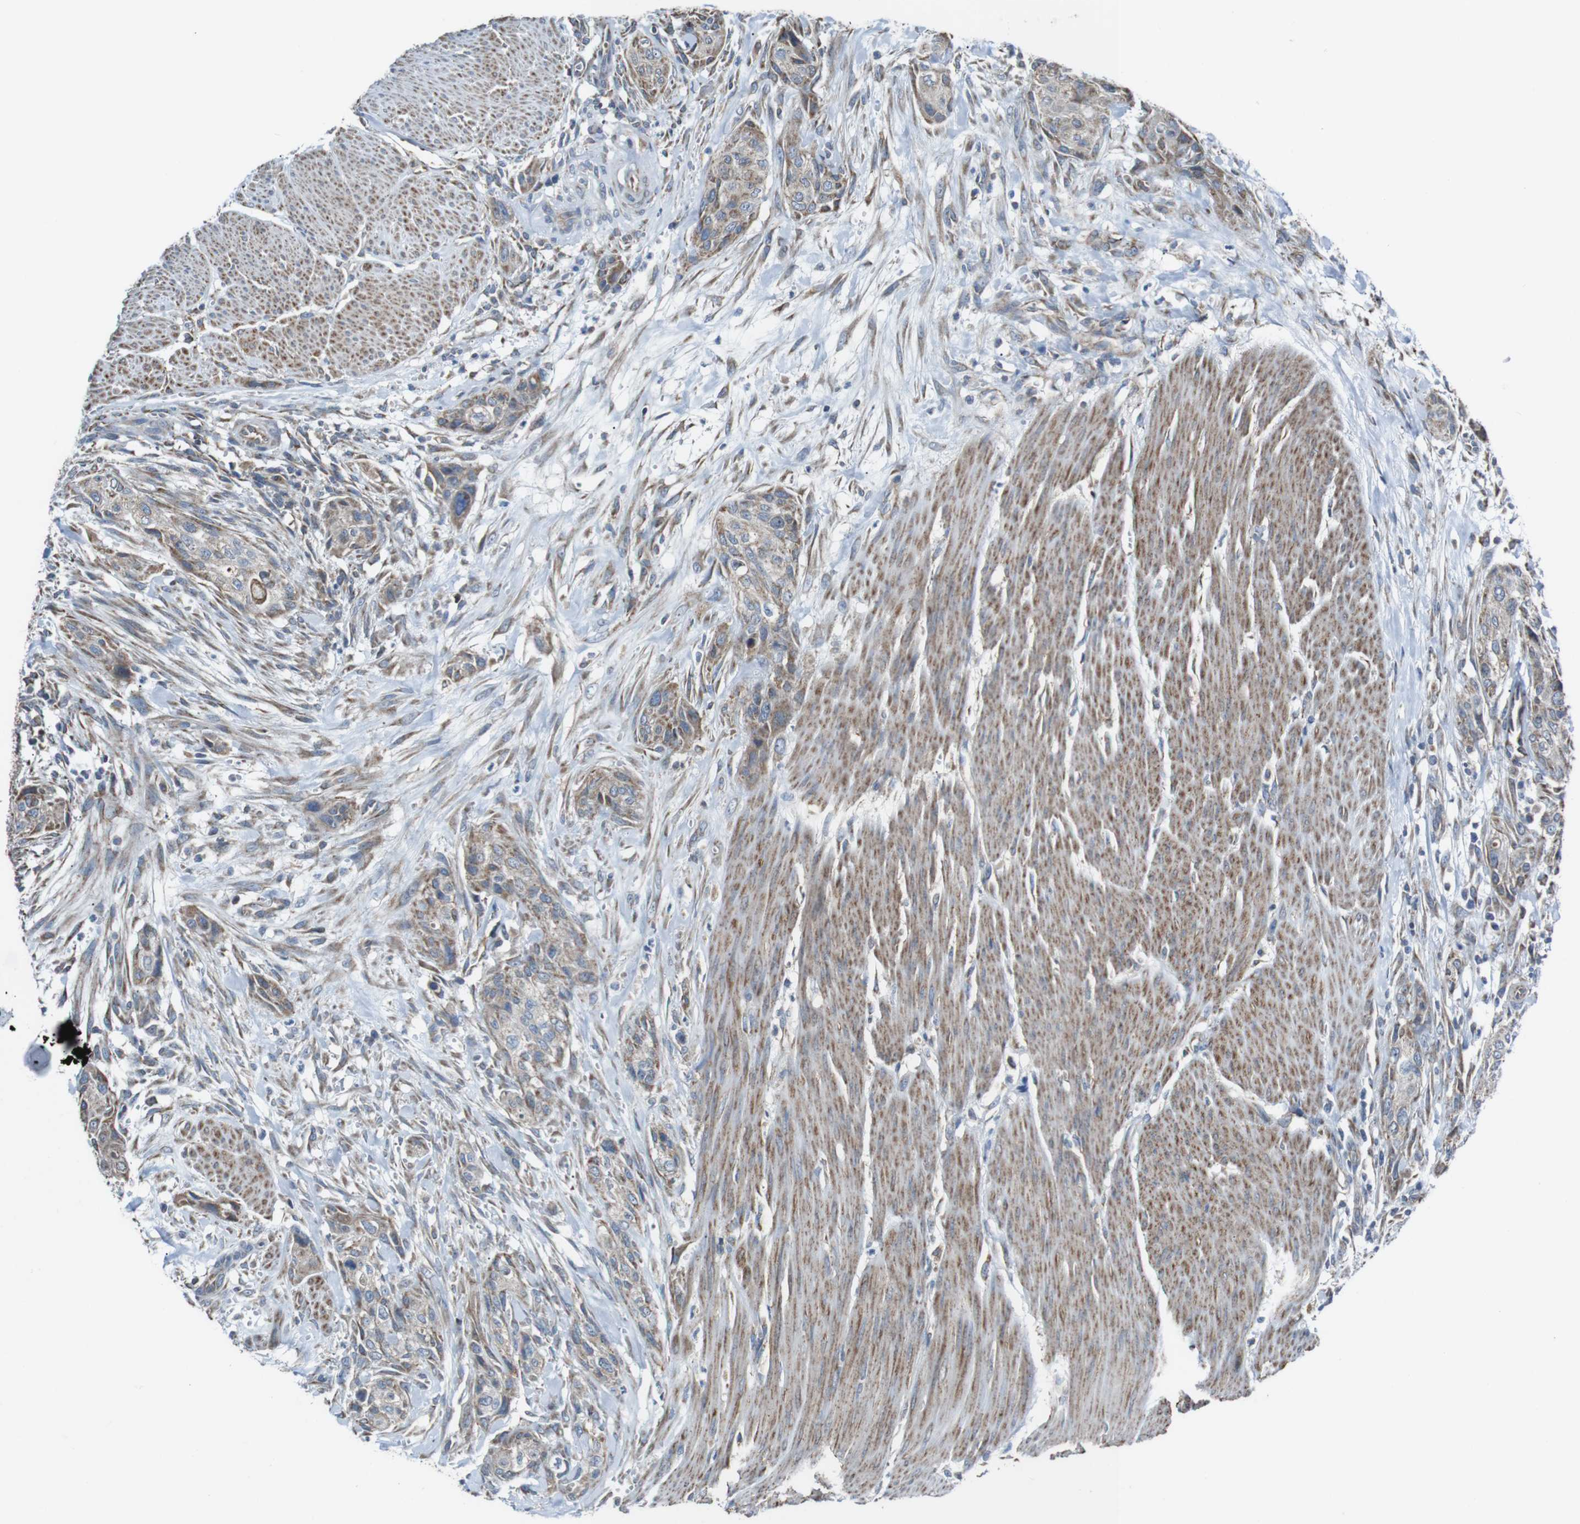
{"staining": {"intensity": "weak", "quantity": ">75%", "location": "cytoplasmic/membranous"}, "tissue": "urothelial cancer", "cell_type": "Tumor cells", "image_type": "cancer", "snomed": [{"axis": "morphology", "description": "Urothelial carcinoma, High grade"}, {"axis": "topography", "description": "Urinary bladder"}], "caption": "A brown stain labels weak cytoplasmic/membranous staining of a protein in high-grade urothelial carcinoma tumor cells. (DAB IHC, brown staining for protein, blue staining for nuclei).", "gene": "CISD2", "patient": {"sex": "male", "age": 35}}